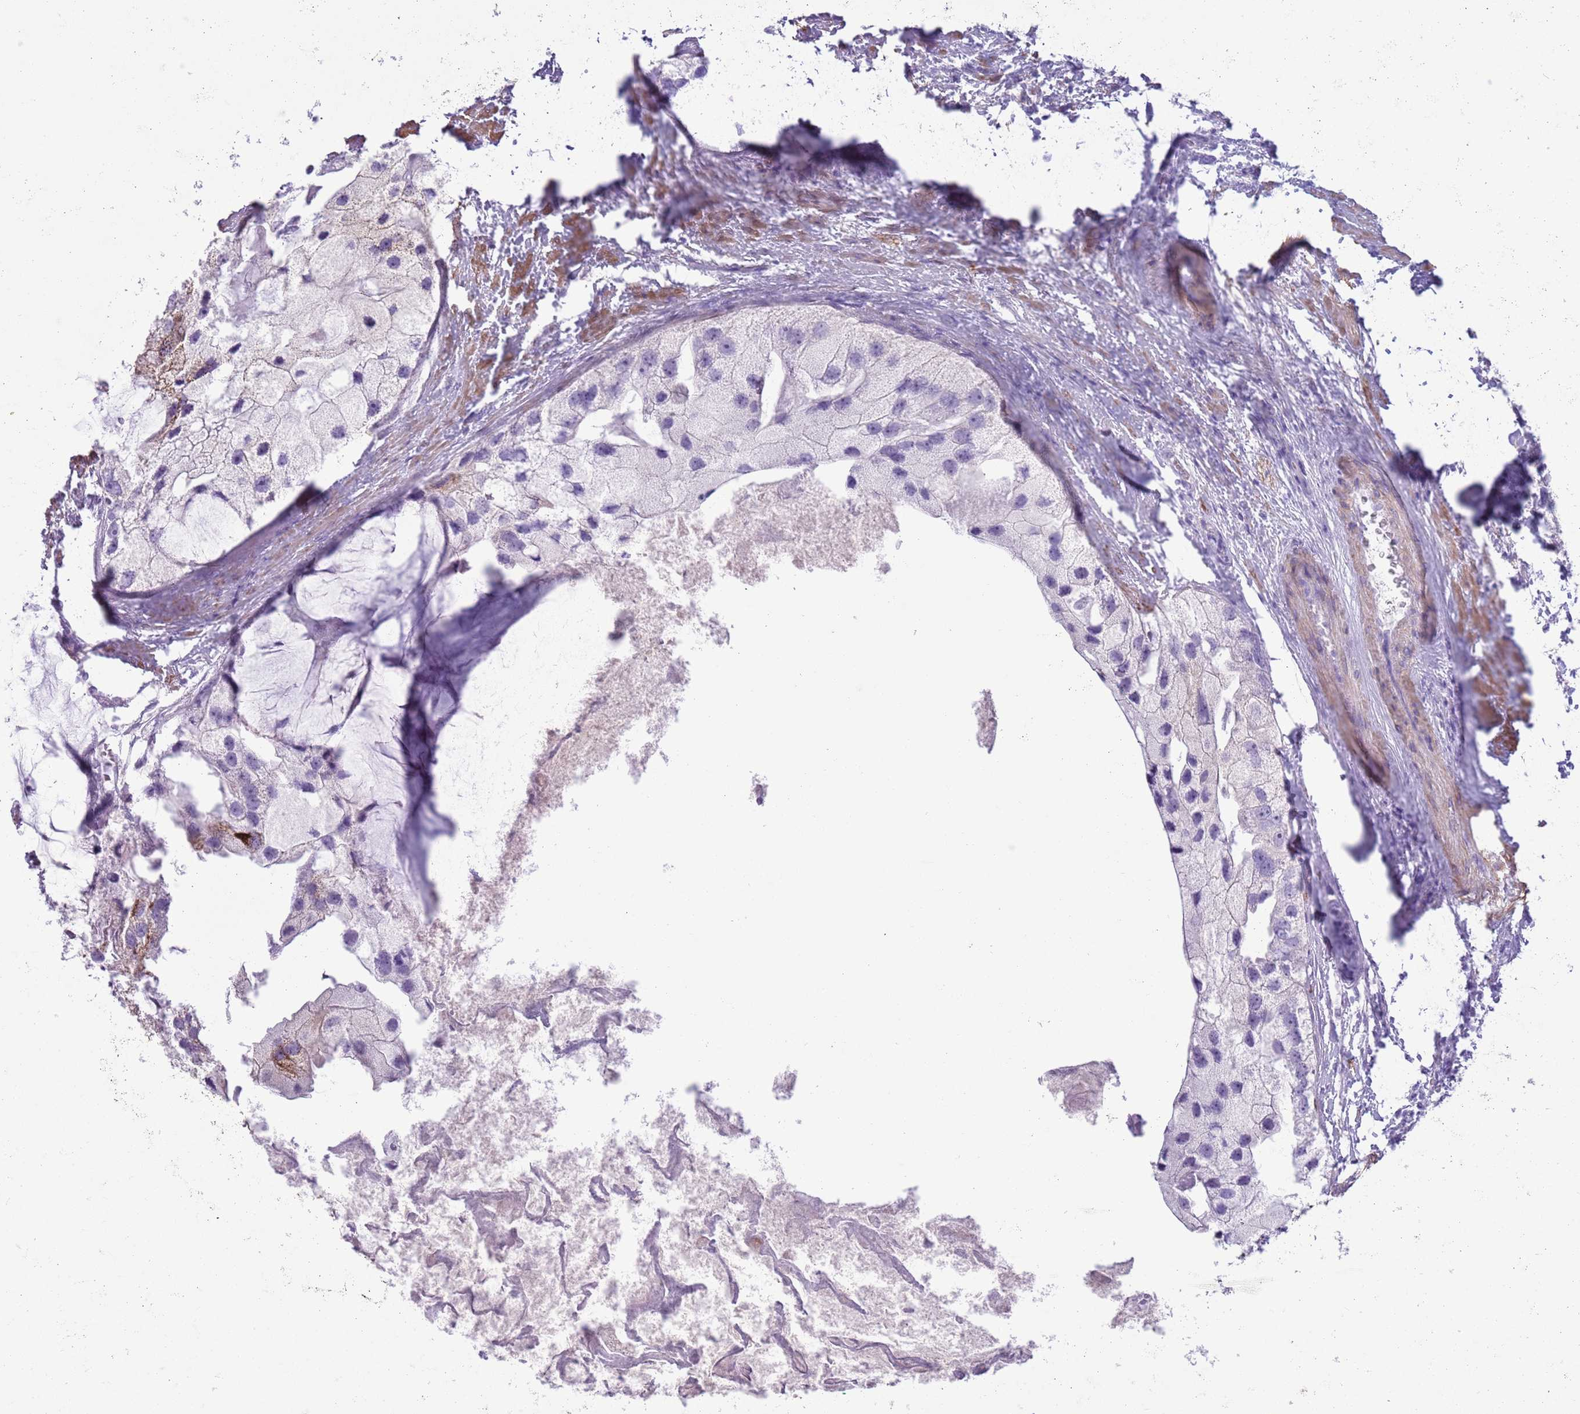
{"staining": {"intensity": "negative", "quantity": "none", "location": "none"}, "tissue": "prostate cancer", "cell_type": "Tumor cells", "image_type": "cancer", "snomed": [{"axis": "morphology", "description": "Adenocarcinoma, High grade"}, {"axis": "topography", "description": "Prostate"}], "caption": "A photomicrograph of adenocarcinoma (high-grade) (prostate) stained for a protein exhibits no brown staining in tumor cells.", "gene": "SLC7A14", "patient": {"sex": "male", "age": 62}}